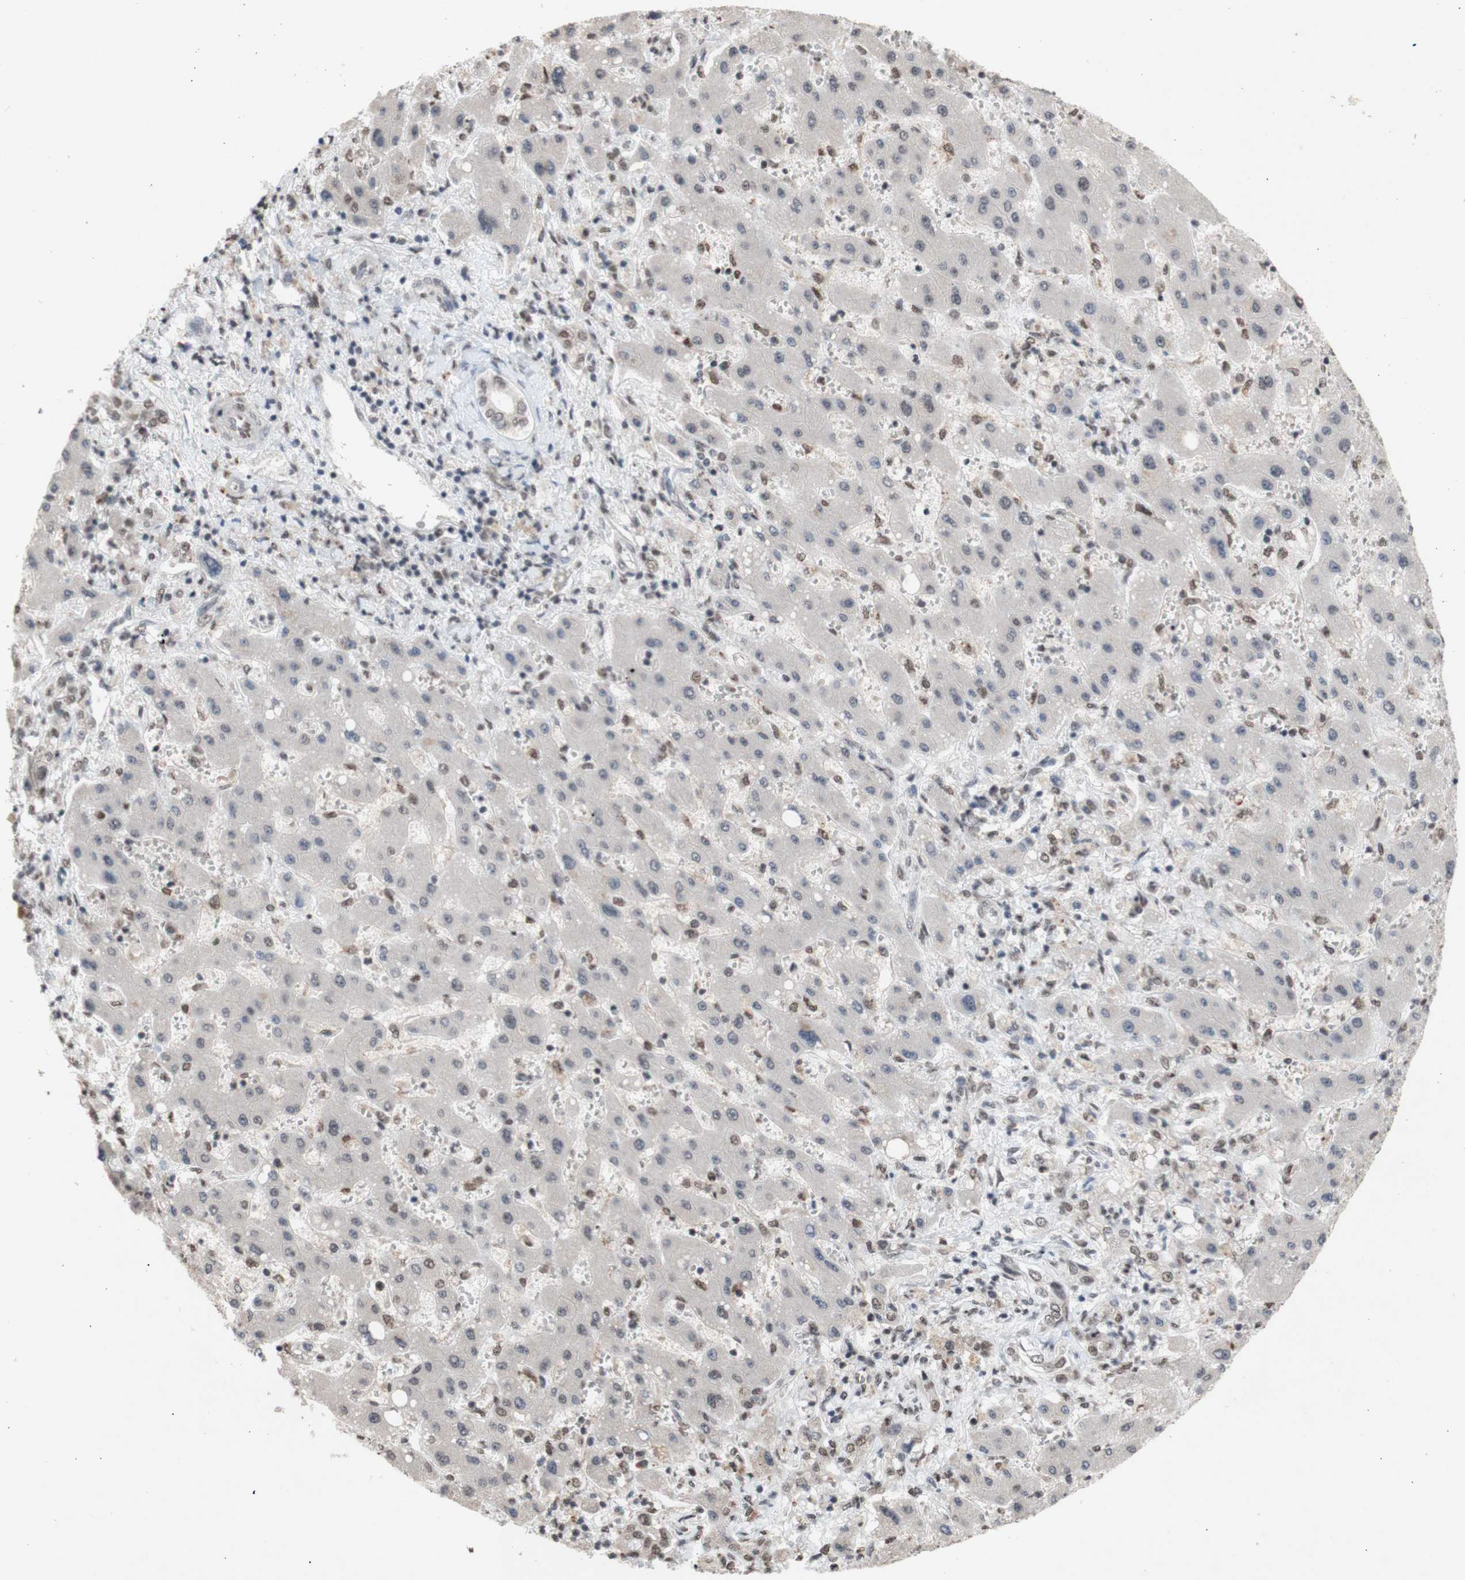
{"staining": {"intensity": "weak", "quantity": "25%-75%", "location": "nuclear"}, "tissue": "liver cancer", "cell_type": "Tumor cells", "image_type": "cancer", "snomed": [{"axis": "morphology", "description": "Cholangiocarcinoma"}, {"axis": "topography", "description": "Liver"}], "caption": "This micrograph demonstrates liver cholangiocarcinoma stained with immunohistochemistry to label a protein in brown. The nuclear of tumor cells show weak positivity for the protein. Nuclei are counter-stained blue.", "gene": "SFPQ", "patient": {"sex": "male", "age": 50}}